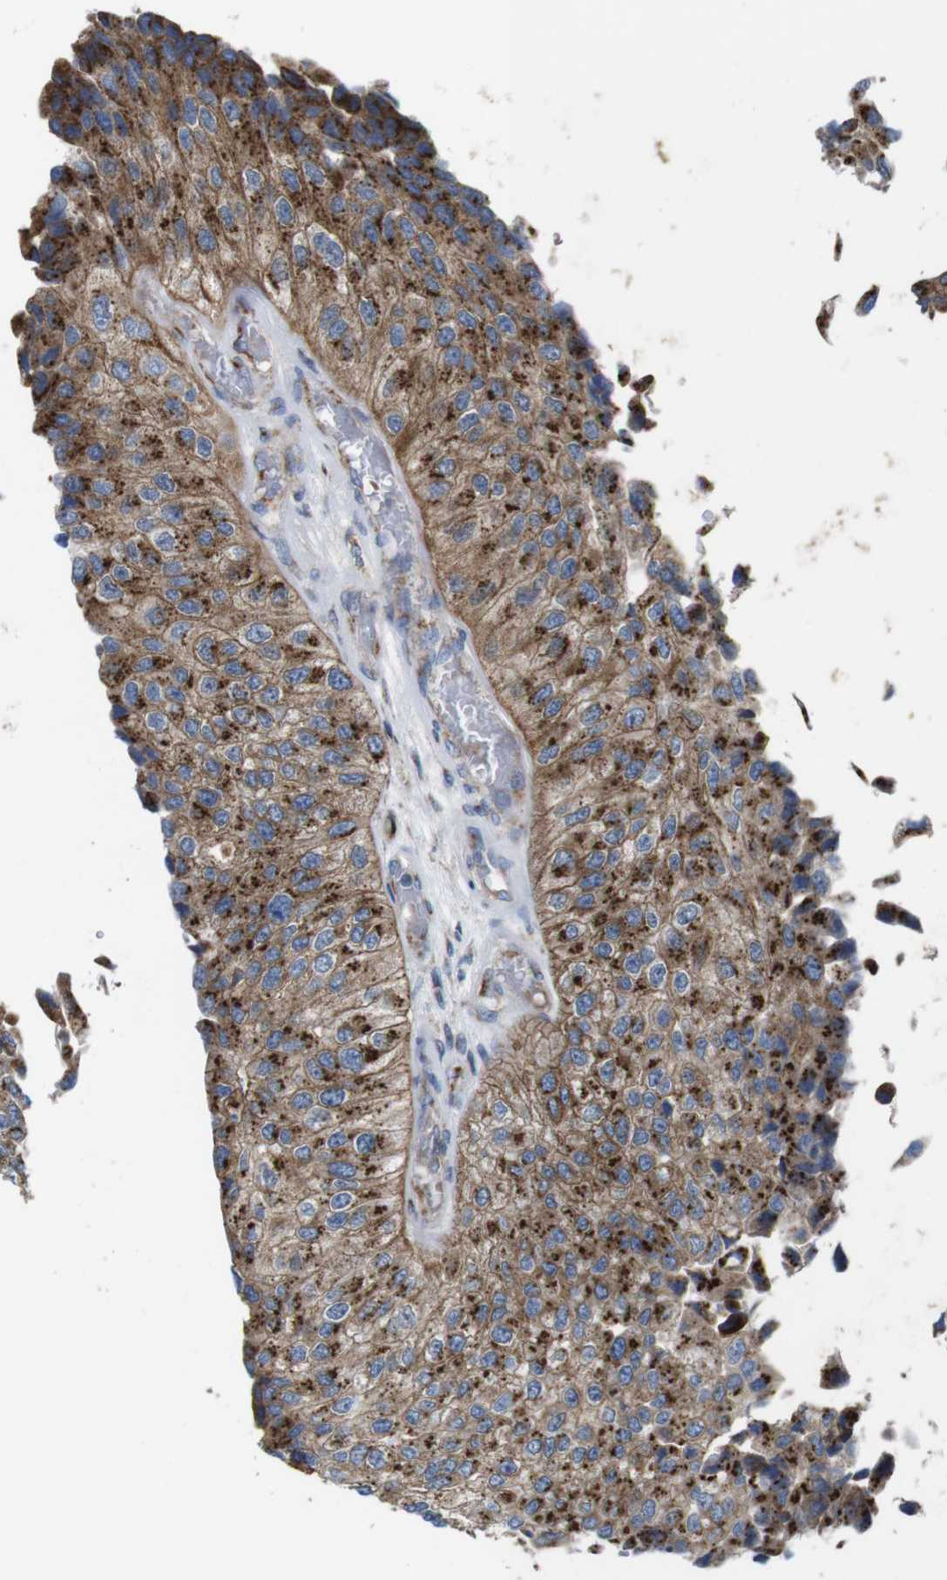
{"staining": {"intensity": "strong", "quantity": "25%-75%", "location": "cytoplasmic/membranous"}, "tissue": "urothelial cancer", "cell_type": "Tumor cells", "image_type": "cancer", "snomed": [{"axis": "morphology", "description": "Urothelial carcinoma, High grade"}, {"axis": "topography", "description": "Kidney"}, {"axis": "topography", "description": "Urinary bladder"}], "caption": "An immunohistochemistry (IHC) photomicrograph of tumor tissue is shown. Protein staining in brown shows strong cytoplasmic/membranous positivity in urothelial carcinoma (high-grade) within tumor cells.", "gene": "EFCAB14", "patient": {"sex": "male", "age": 77}}